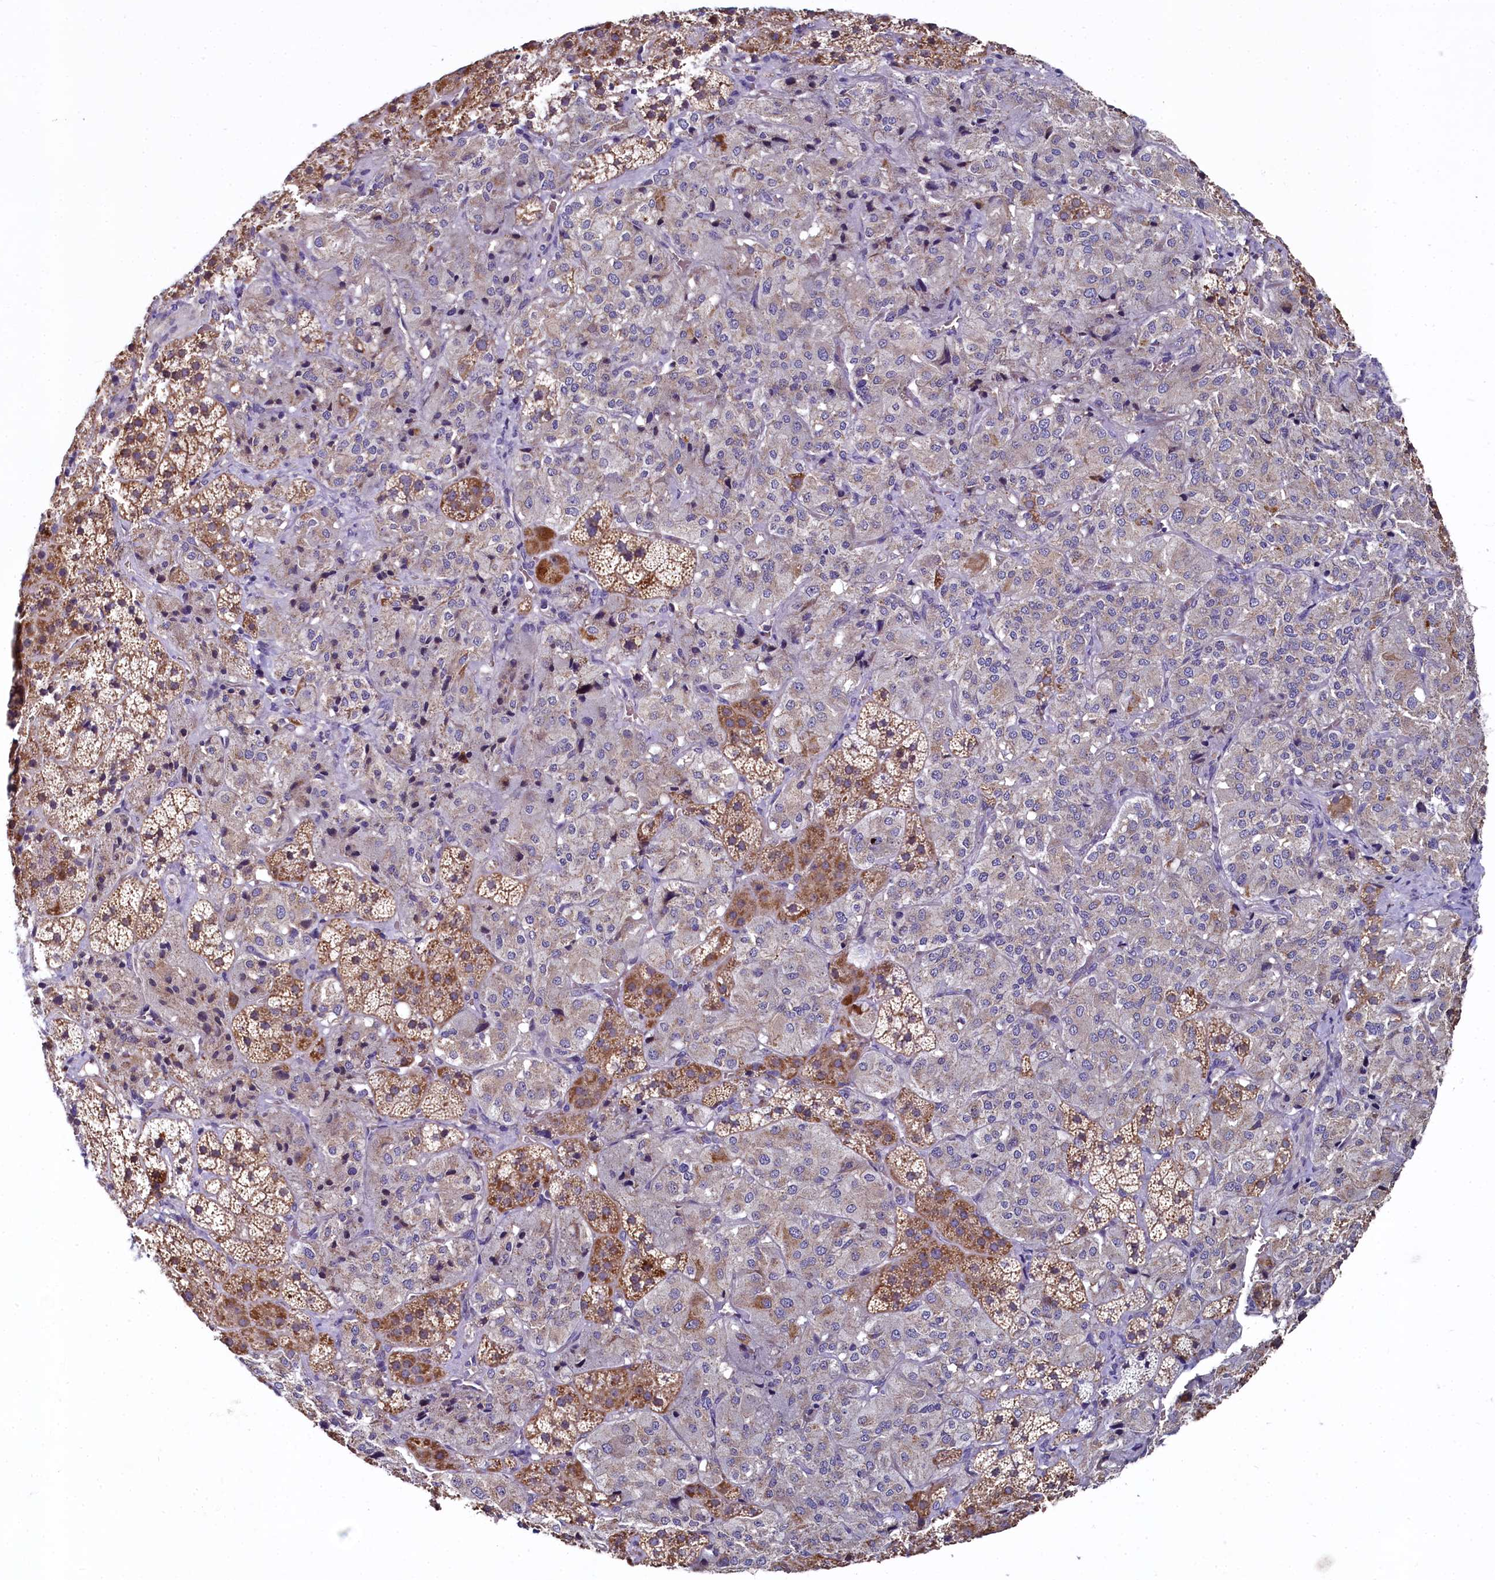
{"staining": {"intensity": "moderate", "quantity": "25%-75%", "location": "cytoplasmic/membranous"}, "tissue": "adrenal gland", "cell_type": "Glandular cells", "image_type": "normal", "snomed": [{"axis": "morphology", "description": "Normal tissue, NOS"}, {"axis": "topography", "description": "Adrenal gland"}], "caption": "IHC of unremarkable human adrenal gland reveals medium levels of moderate cytoplasmic/membranous positivity in about 25%-75% of glandular cells.", "gene": "MRPL57", "patient": {"sex": "female", "age": 44}}